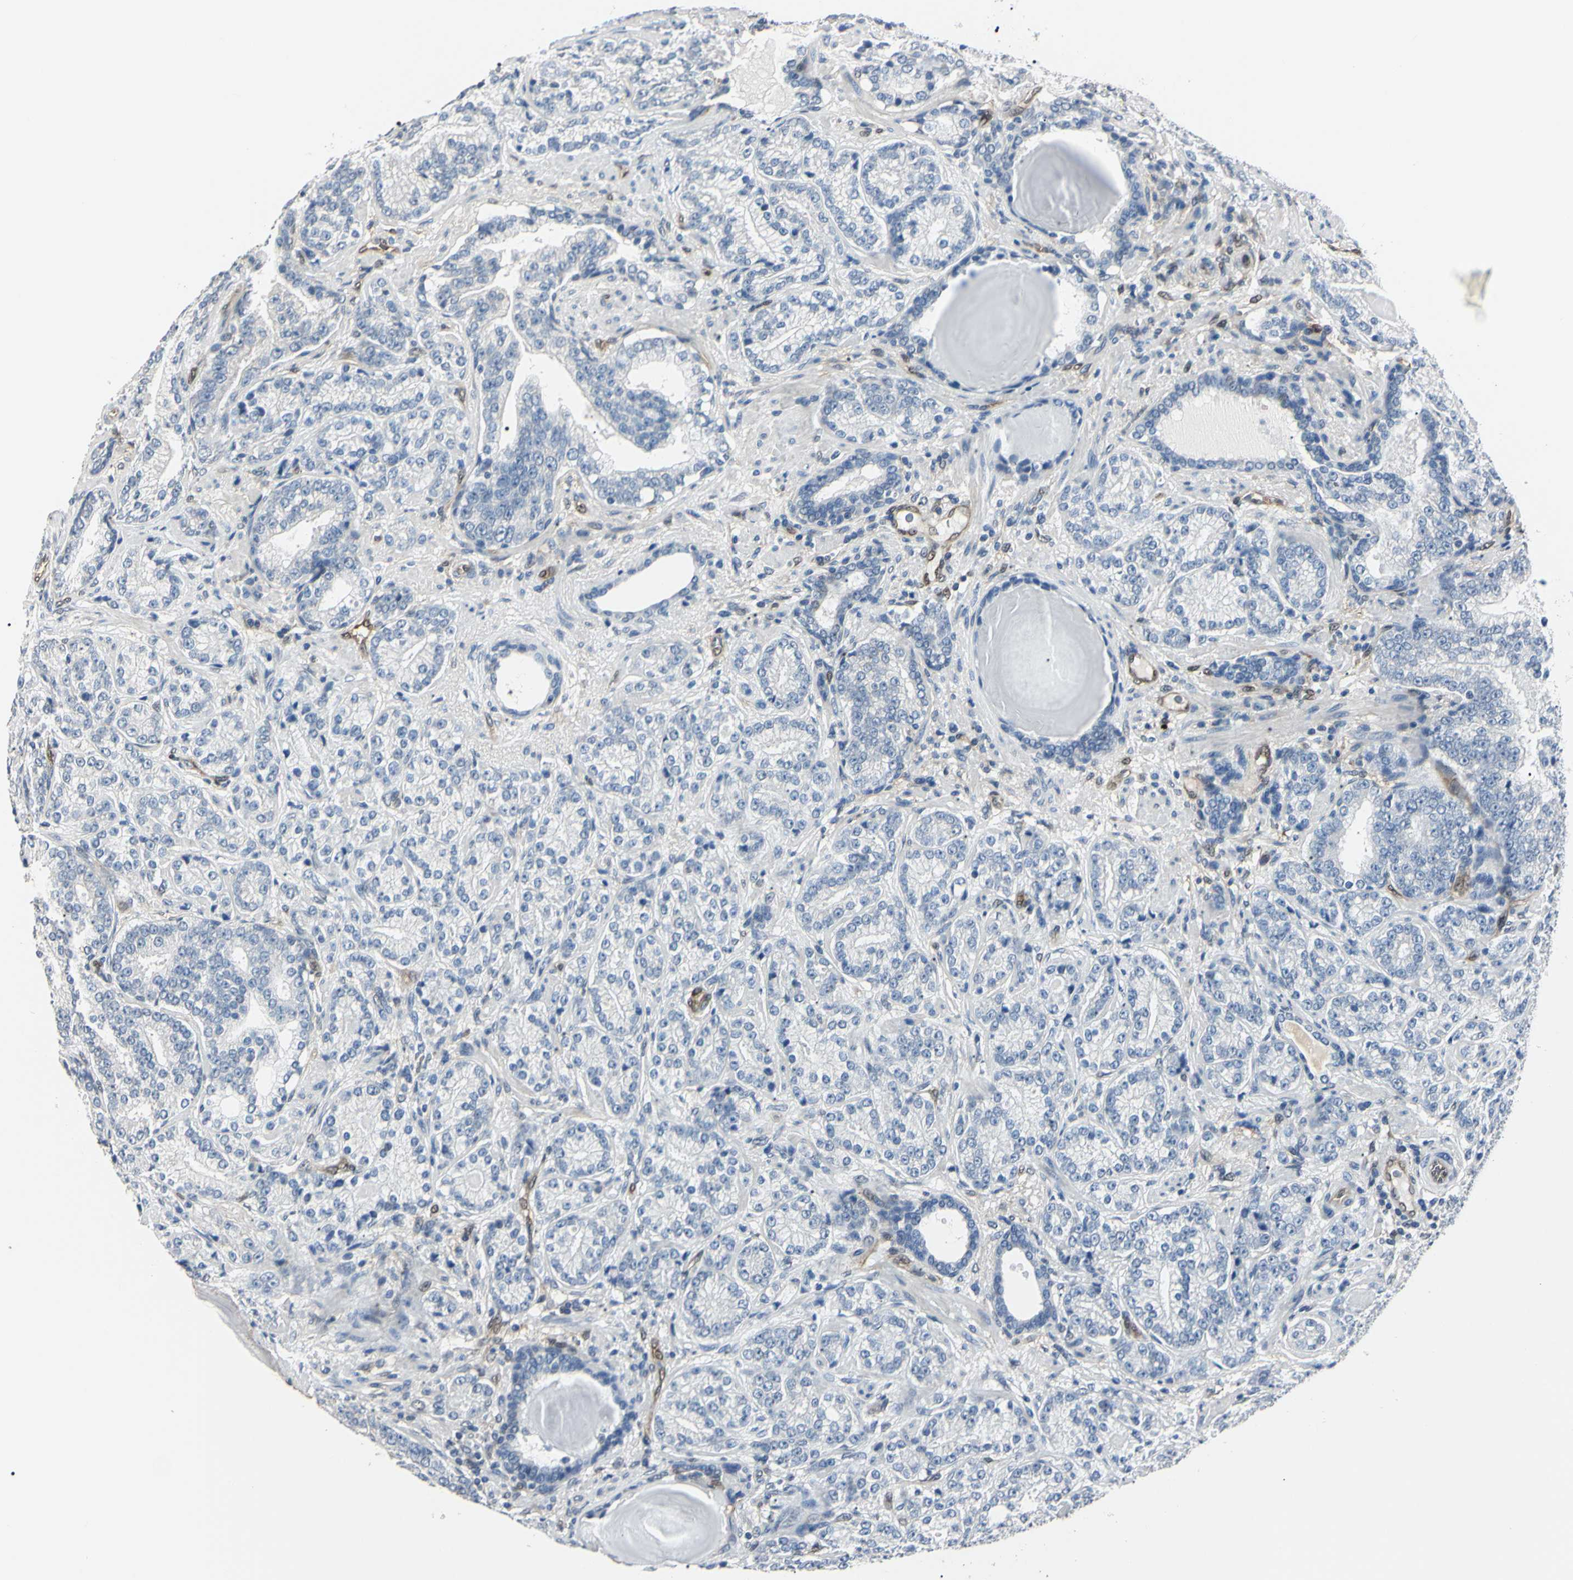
{"staining": {"intensity": "negative", "quantity": "none", "location": "none"}, "tissue": "prostate cancer", "cell_type": "Tumor cells", "image_type": "cancer", "snomed": [{"axis": "morphology", "description": "Adenocarcinoma, High grade"}, {"axis": "topography", "description": "Prostate"}], "caption": "An image of high-grade adenocarcinoma (prostate) stained for a protein displays no brown staining in tumor cells. (DAB IHC, high magnification).", "gene": "AKR1C3", "patient": {"sex": "male", "age": 61}}